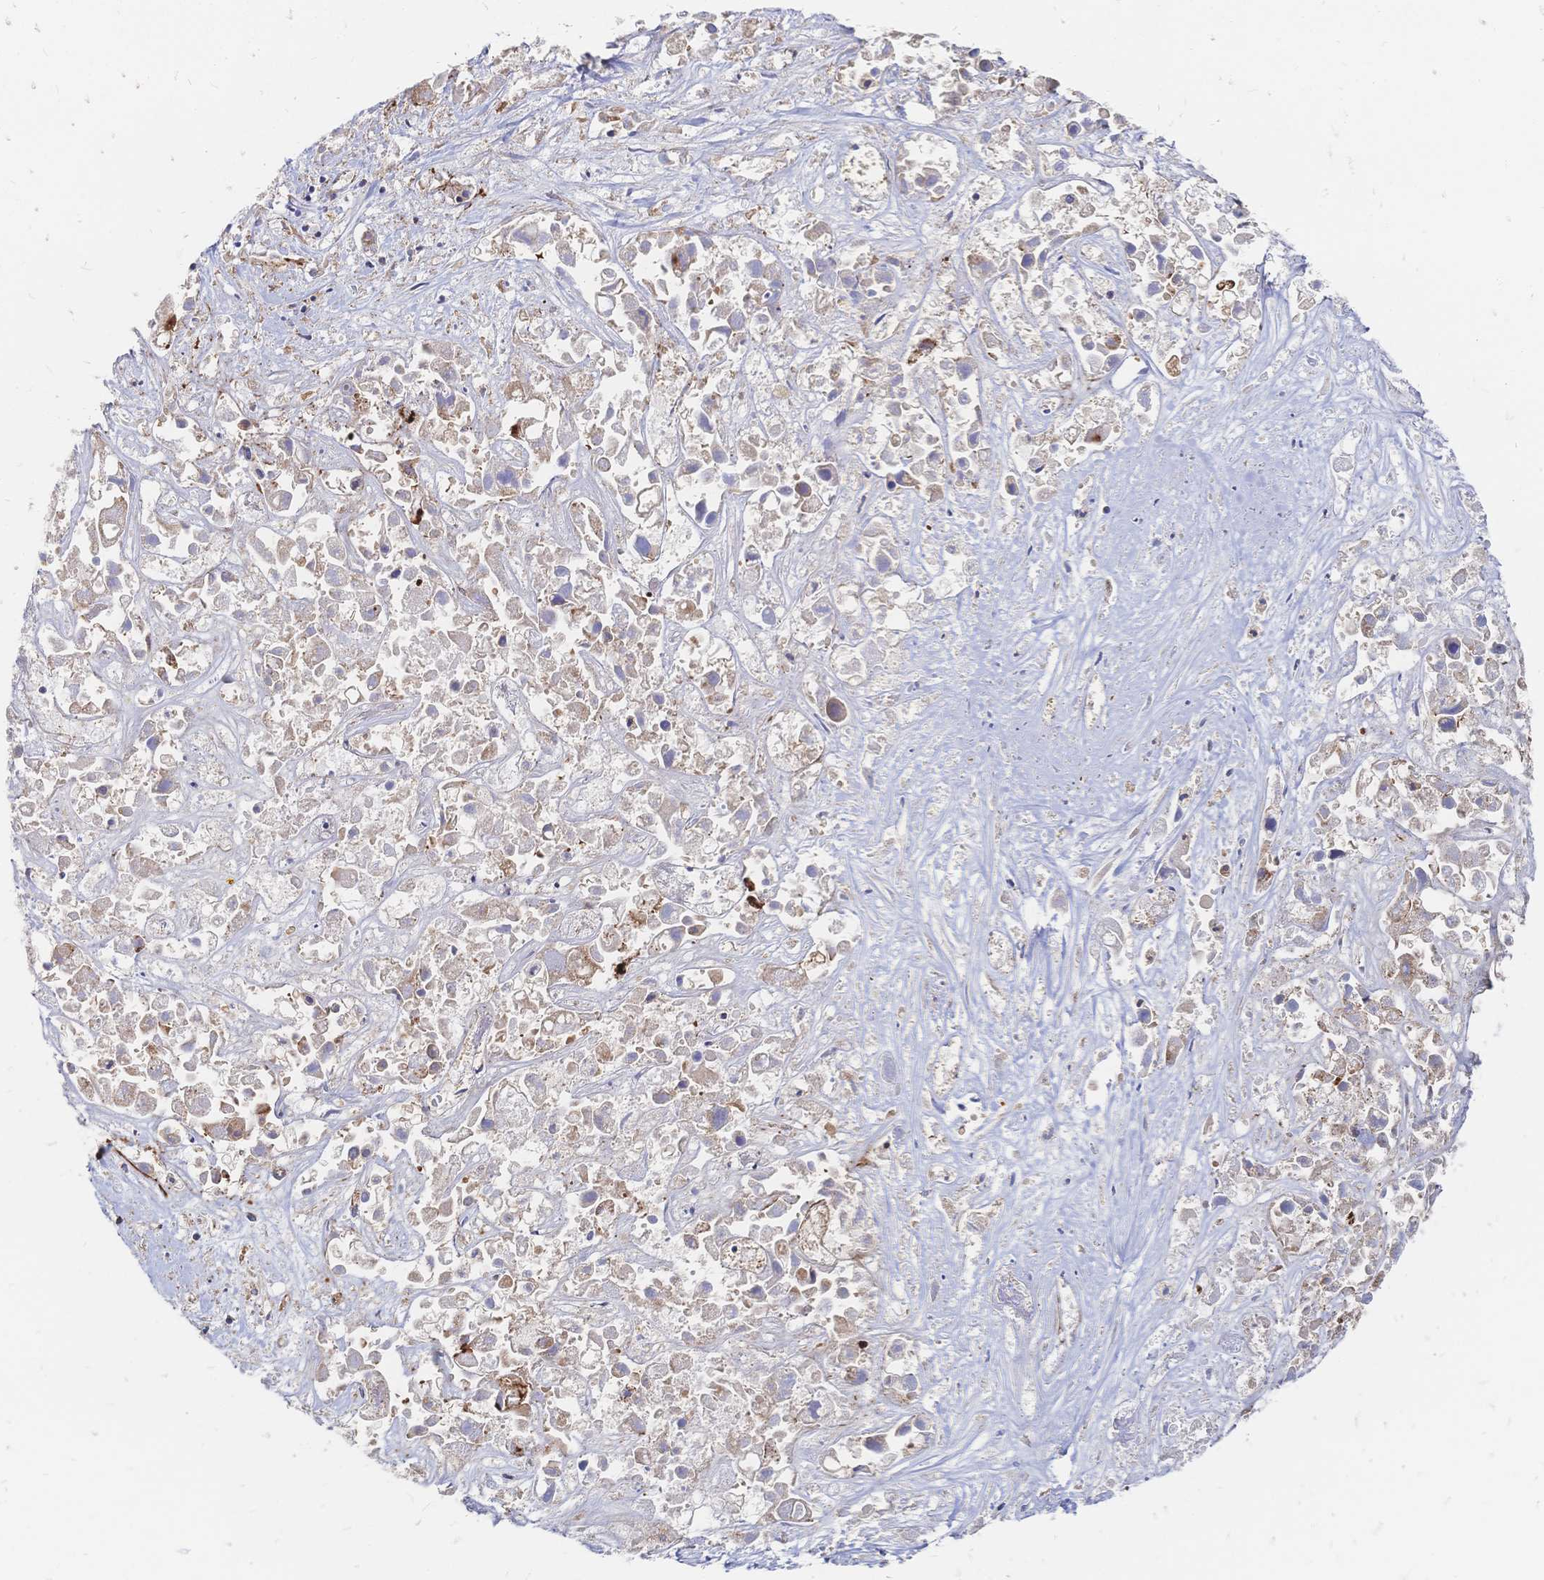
{"staining": {"intensity": "weak", "quantity": "25%-75%", "location": "cytoplasmic/membranous"}, "tissue": "liver cancer", "cell_type": "Tumor cells", "image_type": "cancer", "snomed": [{"axis": "morphology", "description": "Cholangiocarcinoma"}, {"axis": "topography", "description": "Liver"}], "caption": "Liver cancer (cholangiocarcinoma) stained for a protein demonstrates weak cytoplasmic/membranous positivity in tumor cells.", "gene": "SORBS1", "patient": {"sex": "male", "age": 81}}